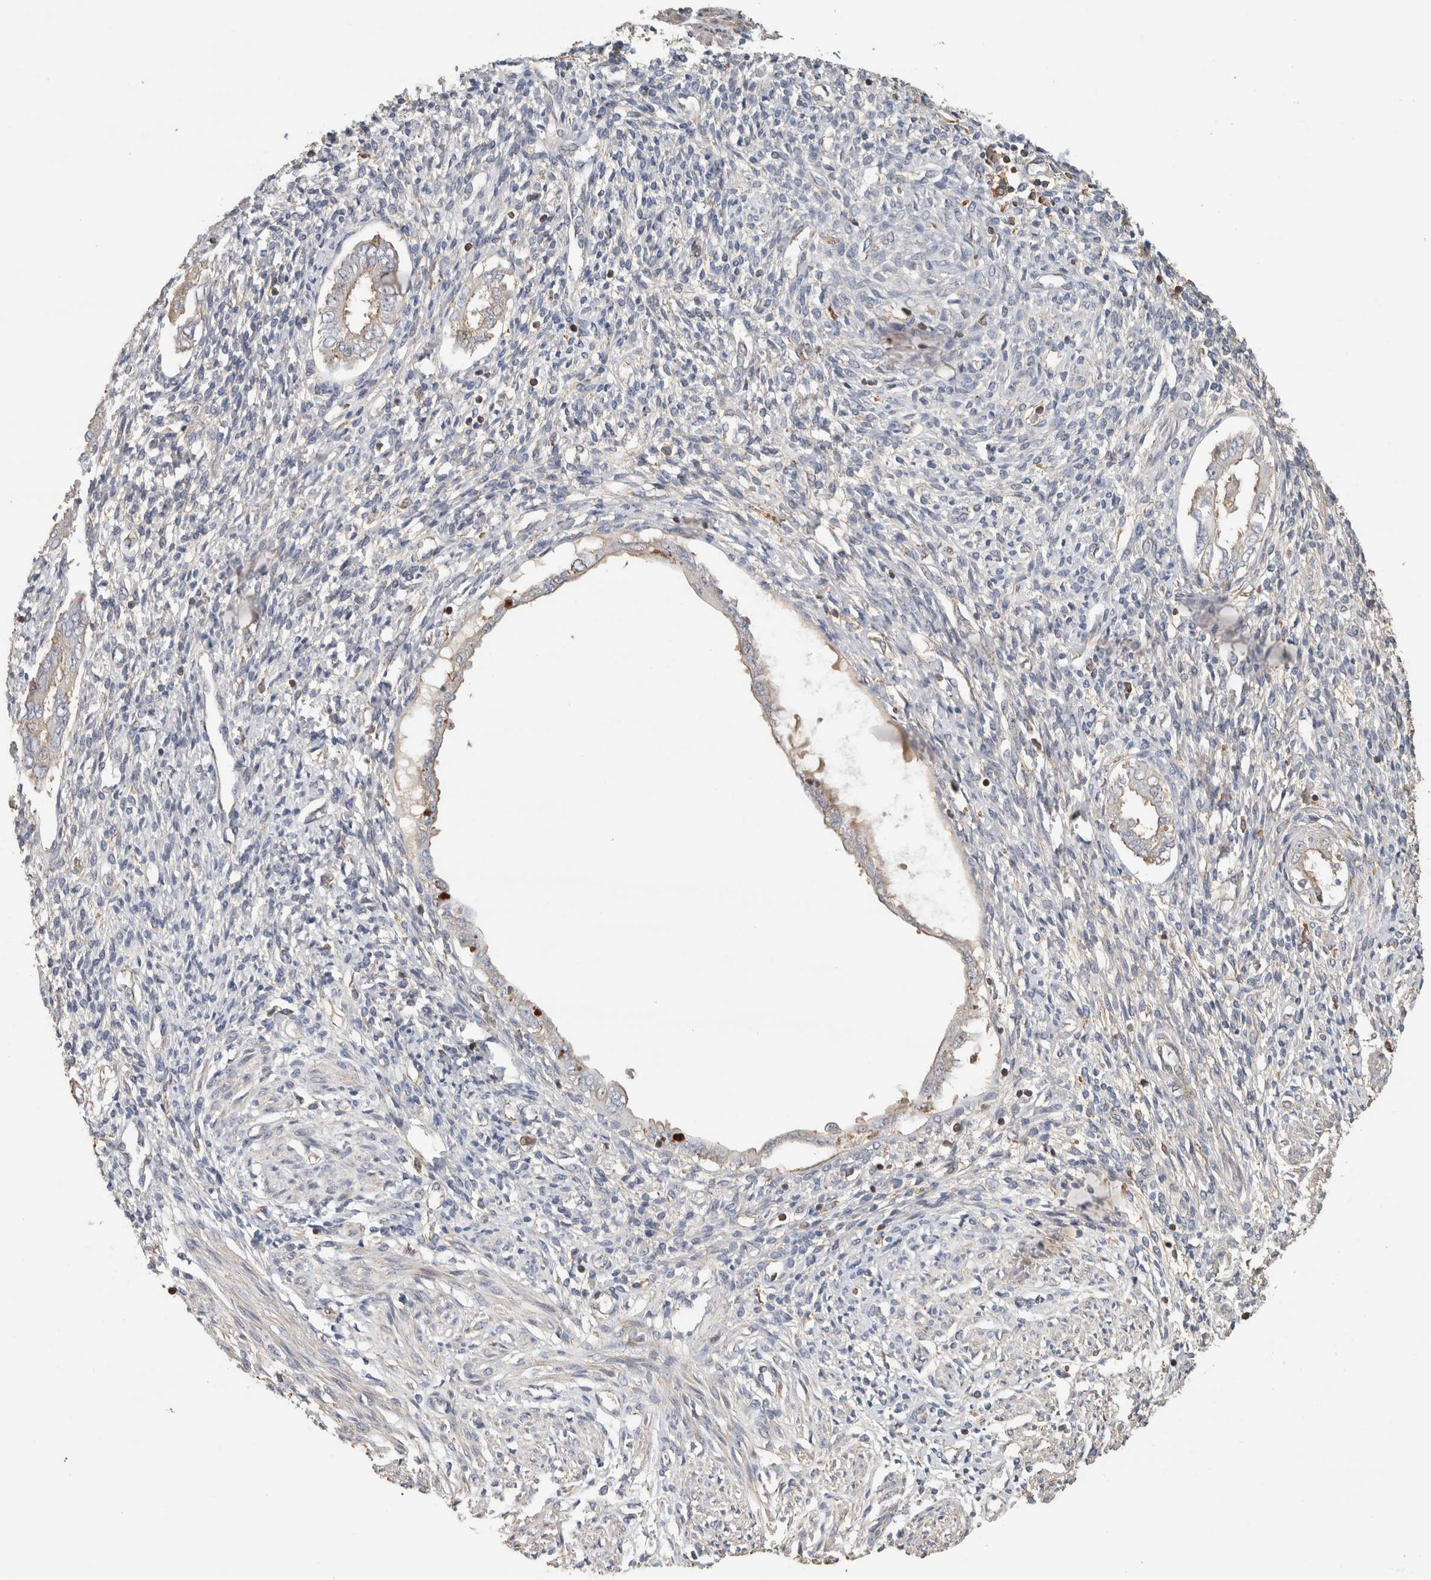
{"staining": {"intensity": "weak", "quantity": ">75%", "location": "cytoplasmic/membranous"}, "tissue": "endometrium", "cell_type": "Cells in endometrial stroma", "image_type": "normal", "snomed": [{"axis": "morphology", "description": "Normal tissue, NOS"}, {"axis": "topography", "description": "Endometrium"}], "caption": "Protein positivity by immunohistochemistry exhibits weak cytoplasmic/membranous staining in approximately >75% of cells in endometrial stroma in normal endometrium.", "gene": "EIF4G3", "patient": {"sex": "female", "age": 66}}